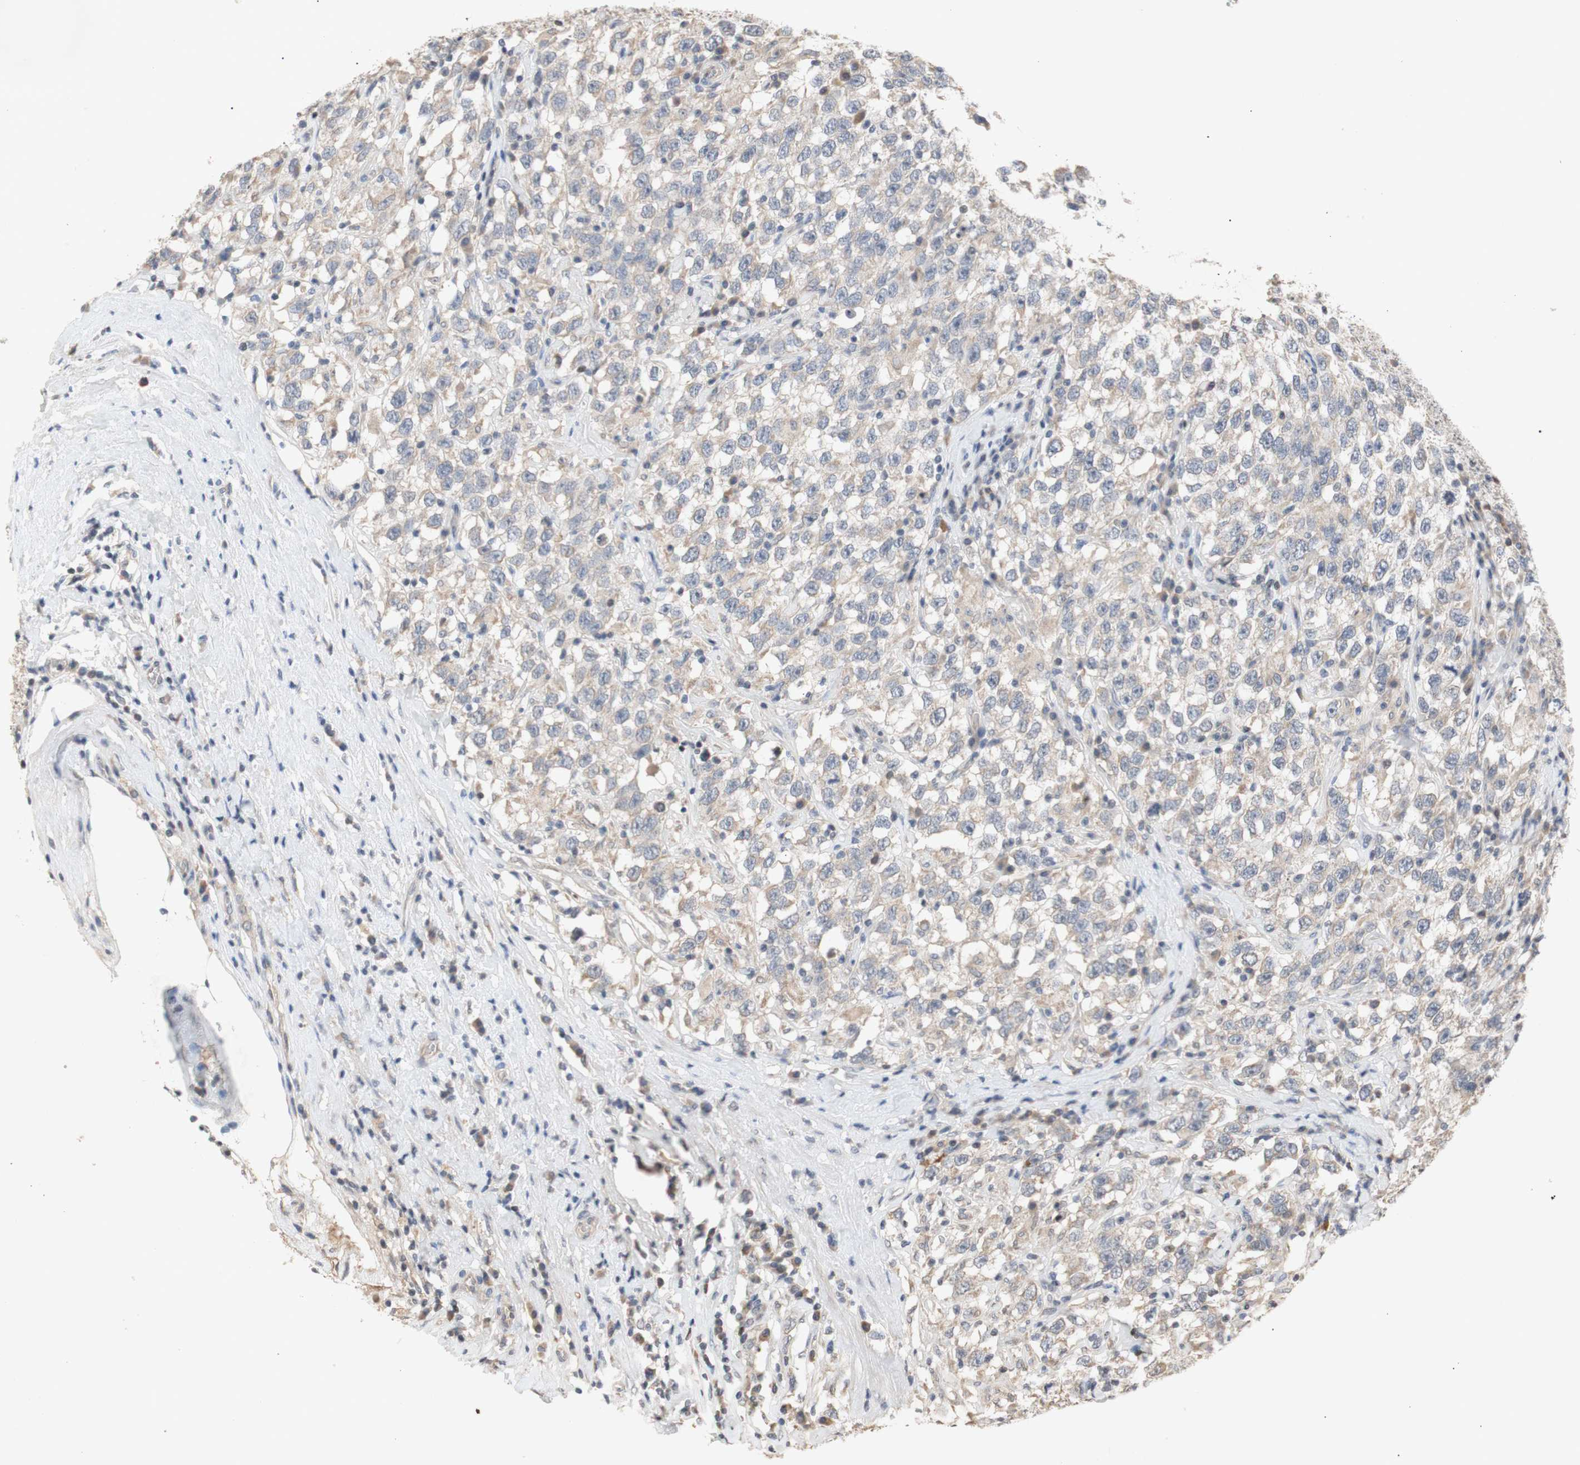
{"staining": {"intensity": "weak", "quantity": ">75%", "location": "cytoplasmic/membranous"}, "tissue": "testis cancer", "cell_type": "Tumor cells", "image_type": "cancer", "snomed": [{"axis": "morphology", "description": "Seminoma, NOS"}, {"axis": "topography", "description": "Testis"}], "caption": "A brown stain highlights weak cytoplasmic/membranous expression of a protein in testis cancer (seminoma) tumor cells. The staining was performed using DAB (3,3'-diaminobenzidine), with brown indicating positive protein expression. Nuclei are stained blue with hematoxylin.", "gene": "FOSB", "patient": {"sex": "male", "age": 41}}